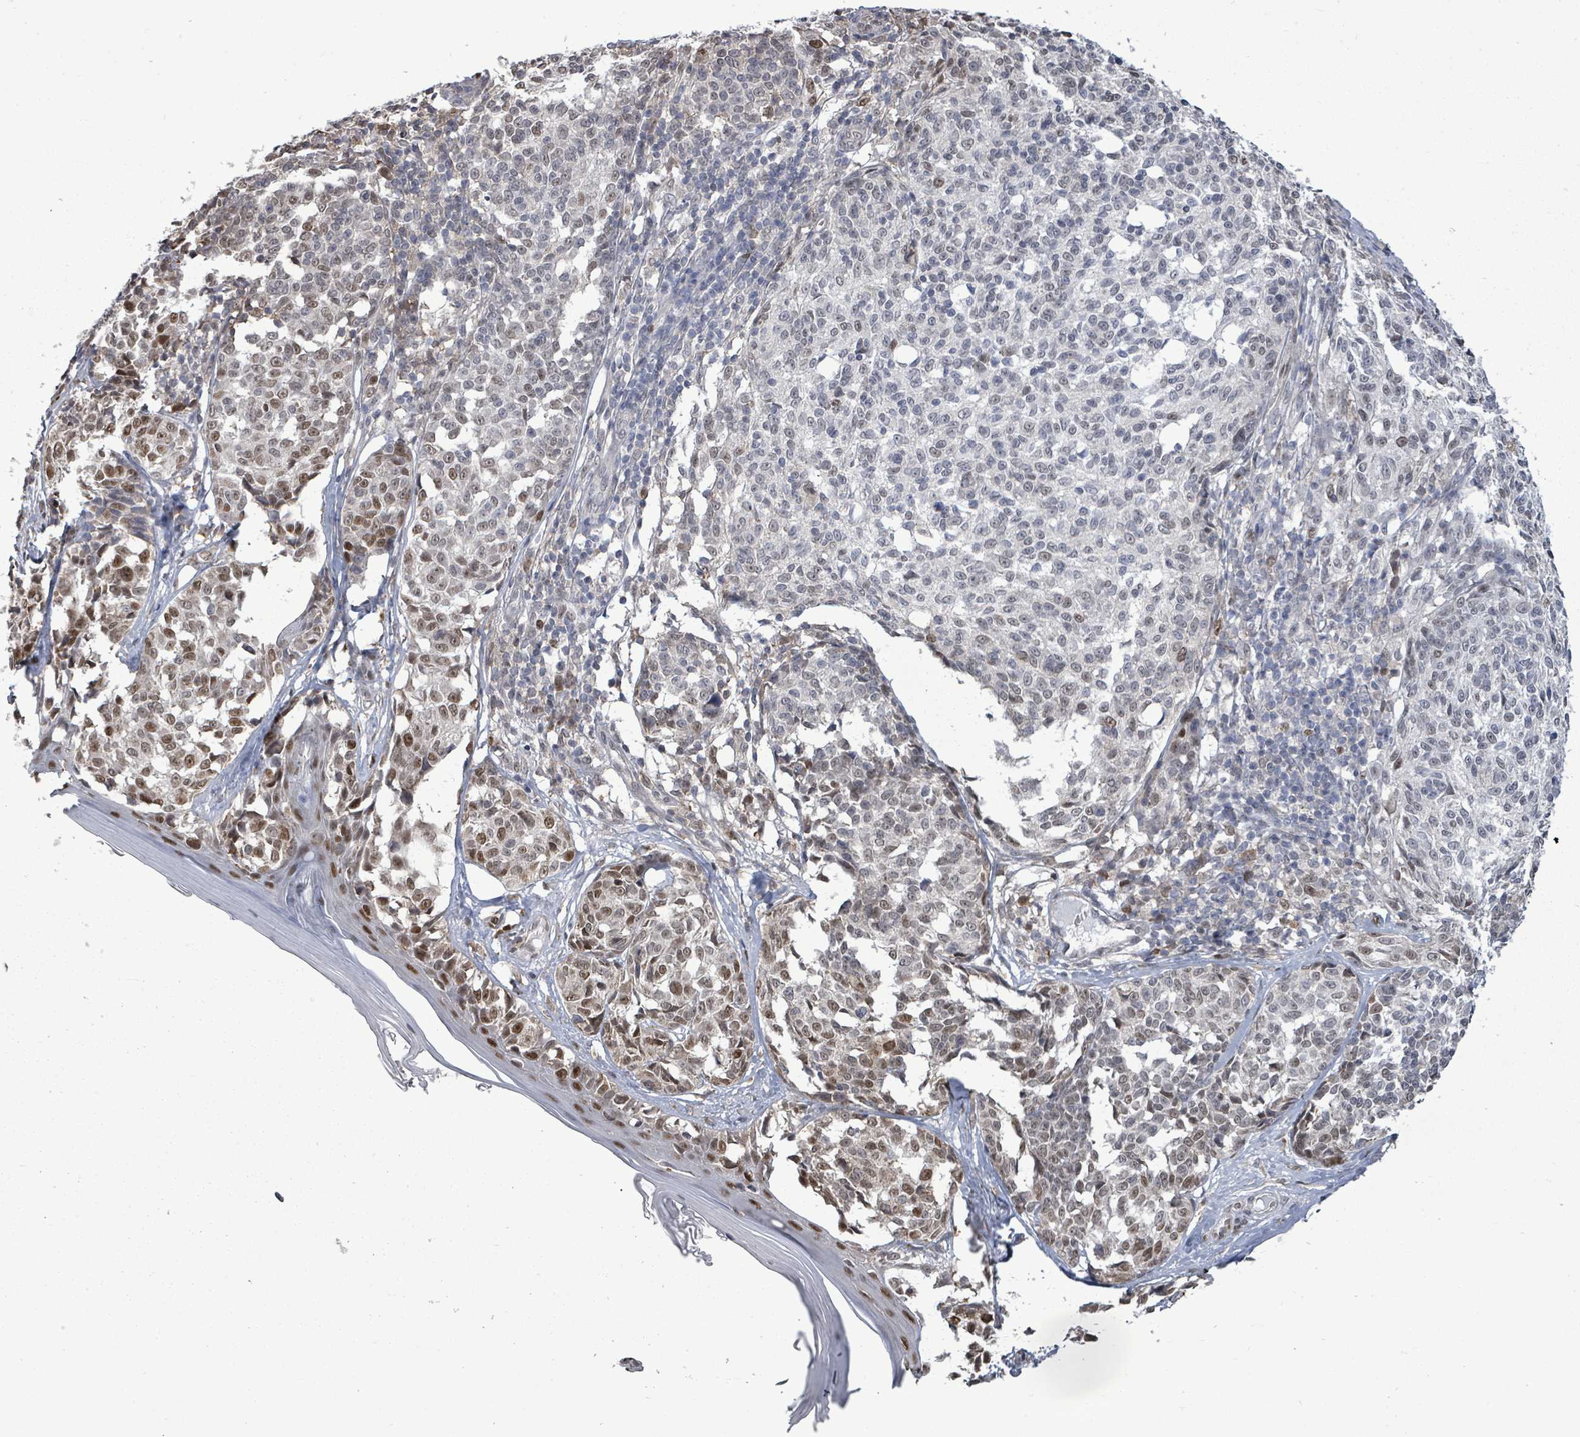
{"staining": {"intensity": "moderate", "quantity": "<25%", "location": "nuclear"}, "tissue": "melanoma", "cell_type": "Tumor cells", "image_type": "cancer", "snomed": [{"axis": "morphology", "description": "Malignant melanoma, NOS"}, {"axis": "topography", "description": "Skin of upper extremity"}], "caption": "Malignant melanoma tissue shows moderate nuclear expression in approximately <25% of tumor cells, visualized by immunohistochemistry. (DAB = brown stain, brightfield microscopy at high magnification).", "gene": "PAPSS1", "patient": {"sex": "male", "age": 40}}